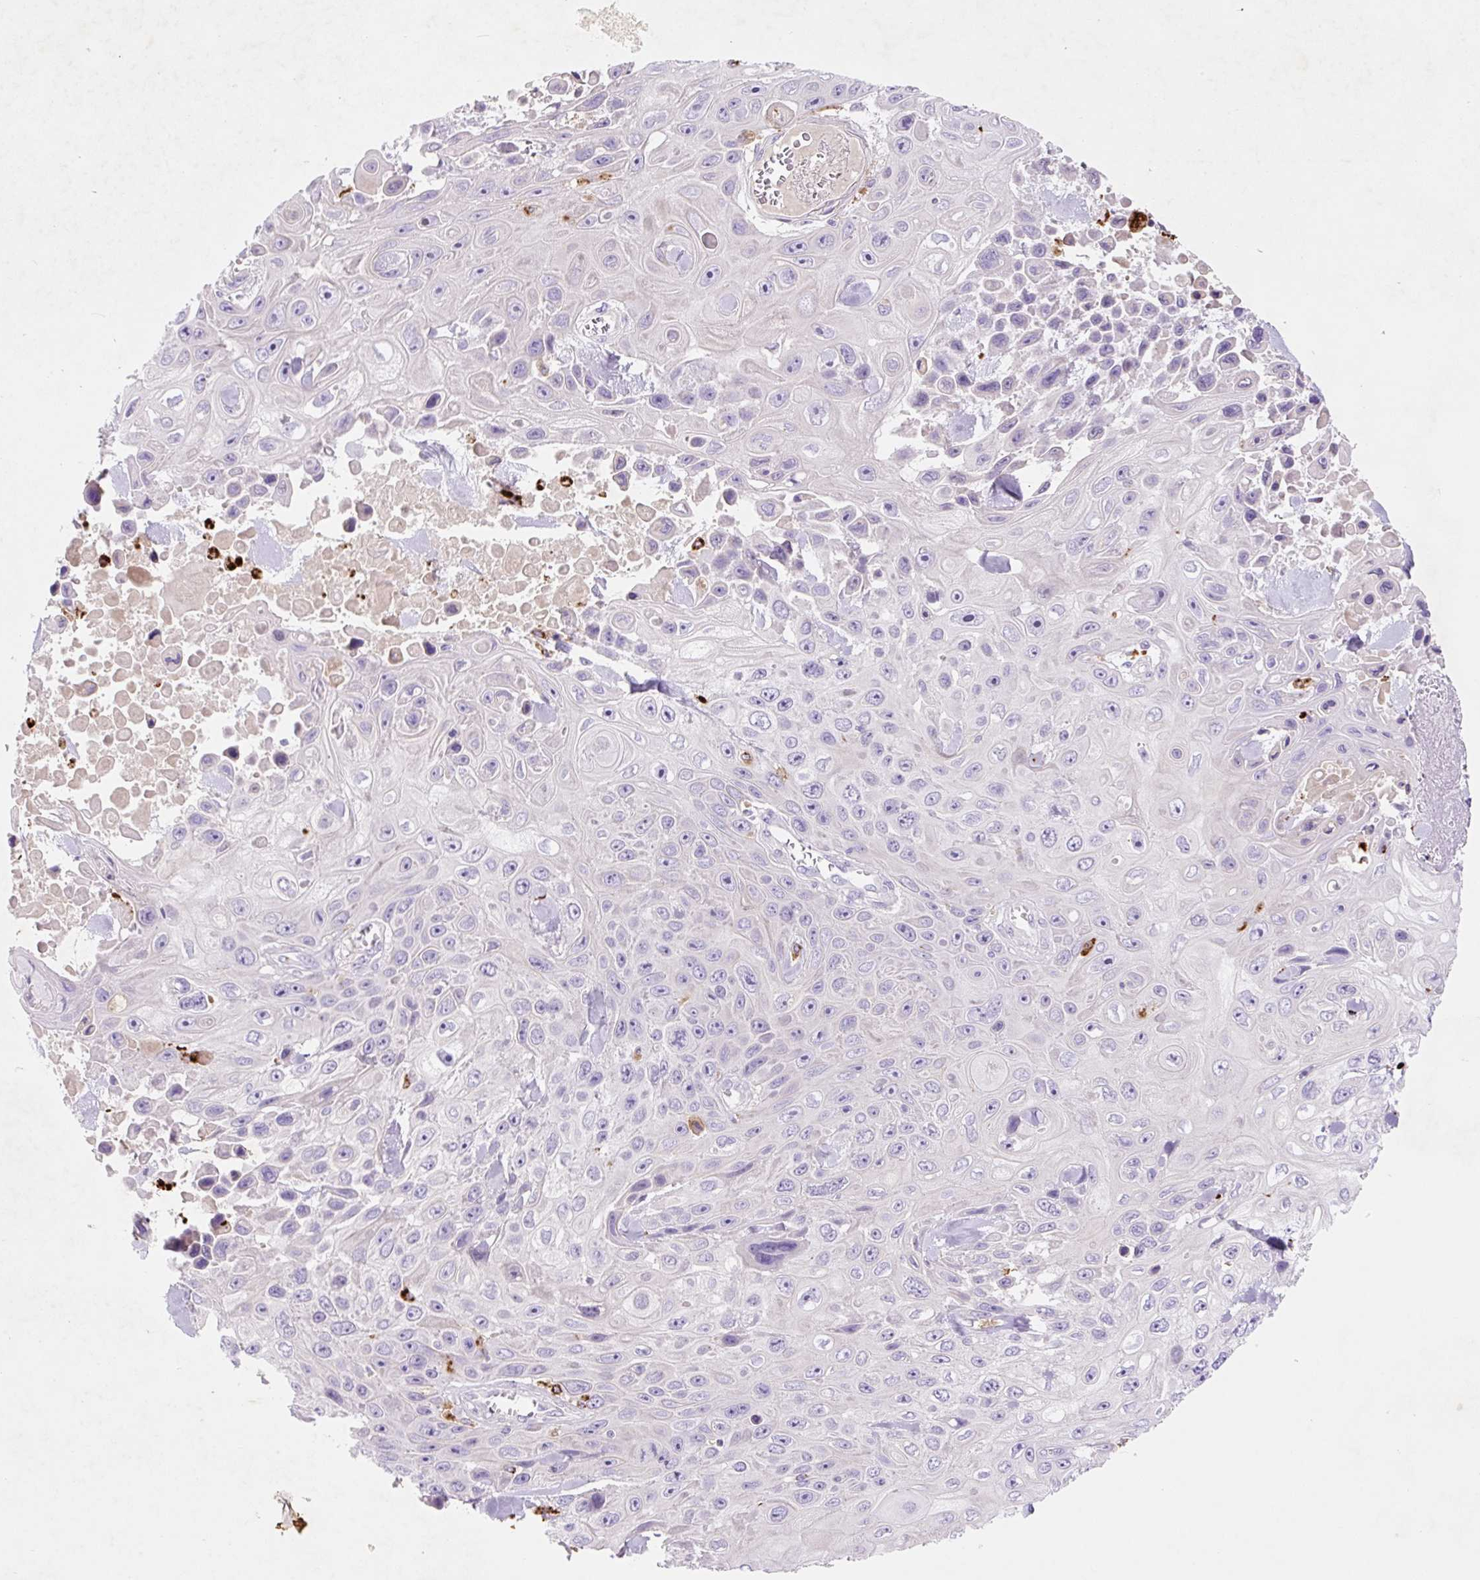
{"staining": {"intensity": "negative", "quantity": "none", "location": "none"}, "tissue": "skin cancer", "cell_type": "Tumor cells", "image_type": "cancer", "snomed": [{"axis": "morphology", "description": "Squamous cell carcinoma, NOS"}, {"axis": "topography", "description": "Skin"}], "caption": "This is a photomicrograph of immunohistochemistry staining of skin cancer, which shows no staining in tumor cells.", "gene": "HEXA", "patient": {"sex": "male", "age": 82}}